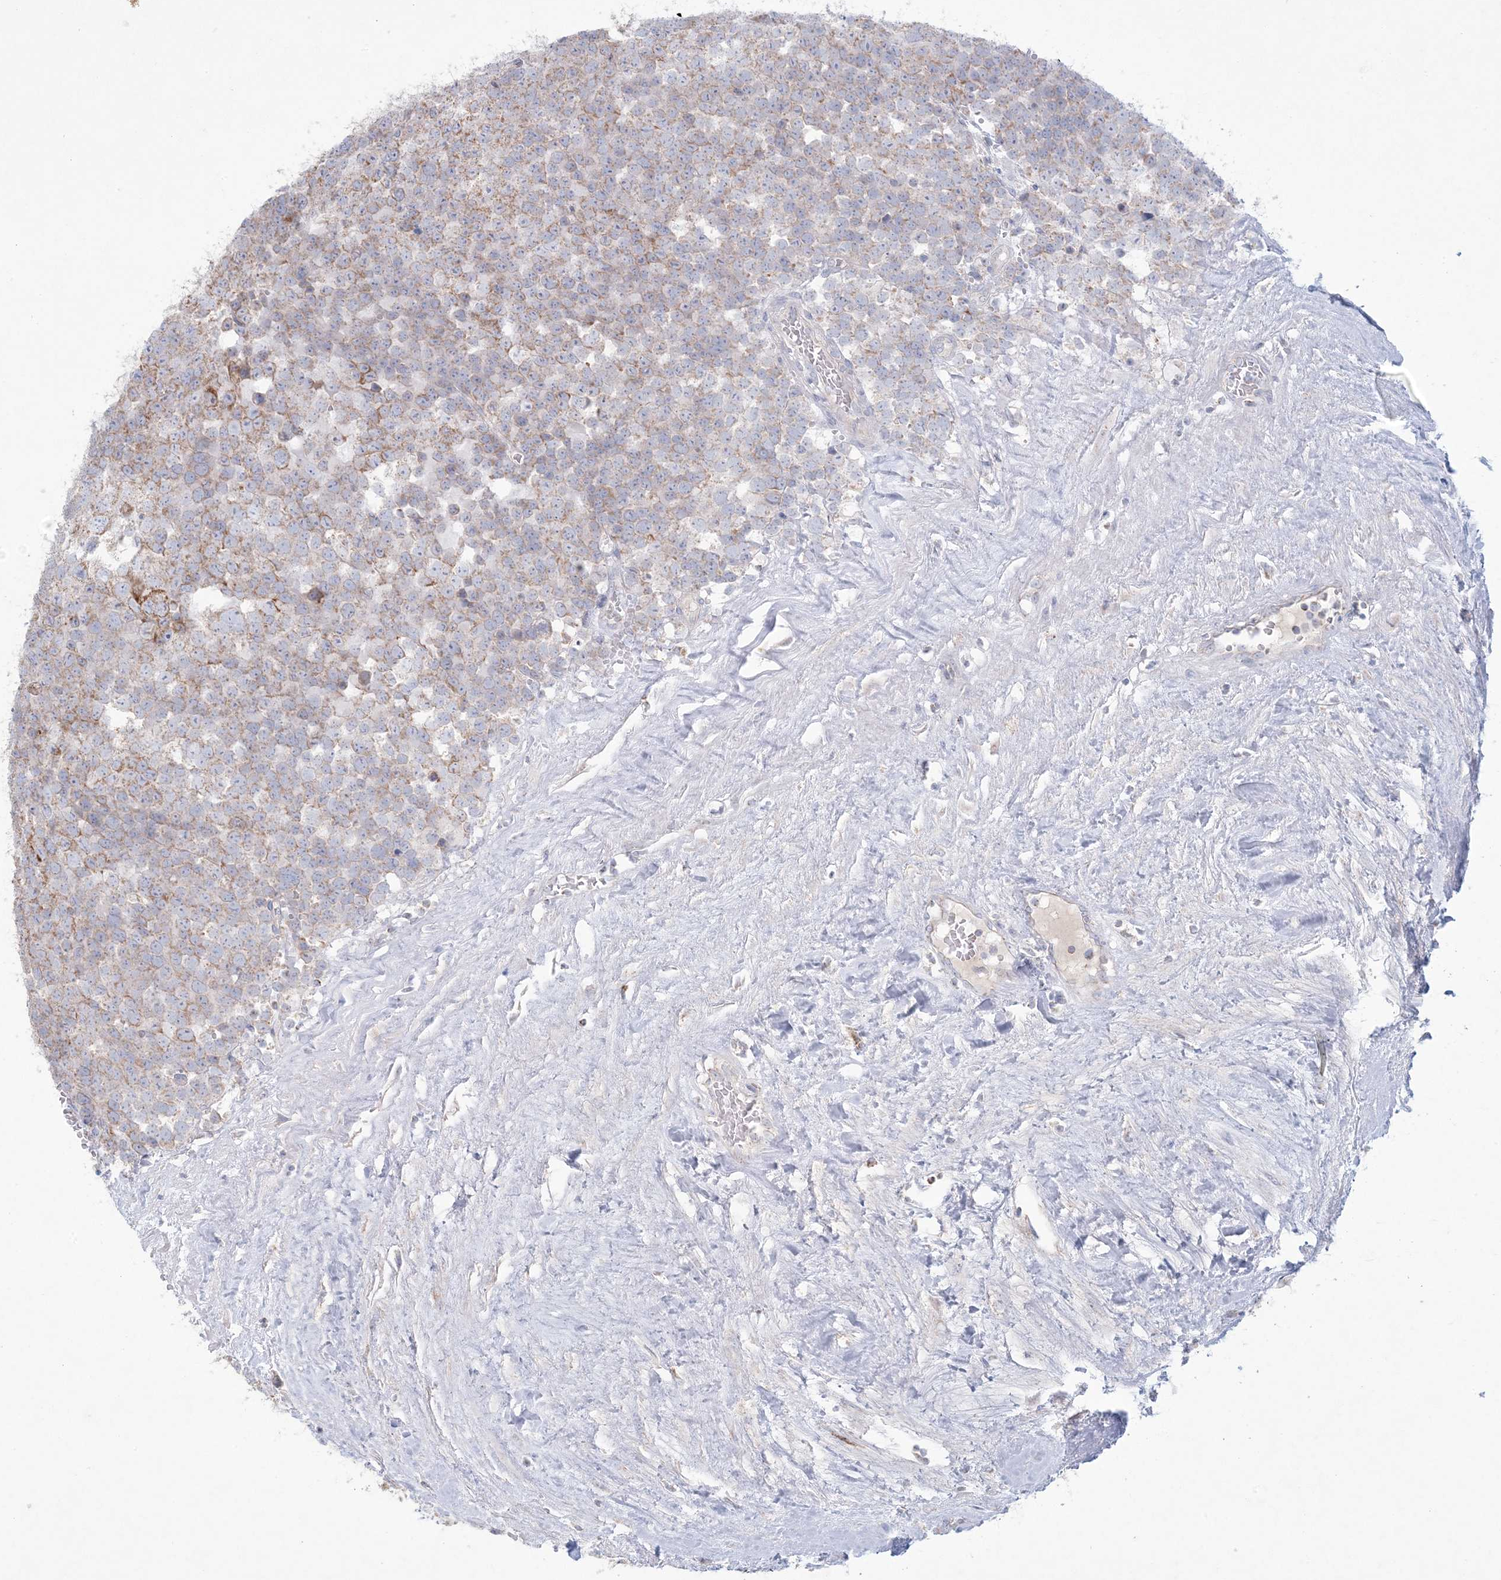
{"staining": {"intensity": "moderate", "quantity": "25%-75%", "location": "cytoplasmic/membranous"}, "tissue": "testis cancer", "cell_type": "Tumor cells", "image_type": "cancer", "snomed": [{"axis": "morphology", "description": "Seminoma, NOS"}, {"axis": "topography", "description": "Testis"}], "caption": "Testis cancer (seminoma) was stained to show a protein in brown. There is medium levels of moderate cytoplasmic/membranous expression in approximately 25%-75% of tumor cells.", "gene": "KCTD6", "patient": {"sex": "male", "age": 71}}